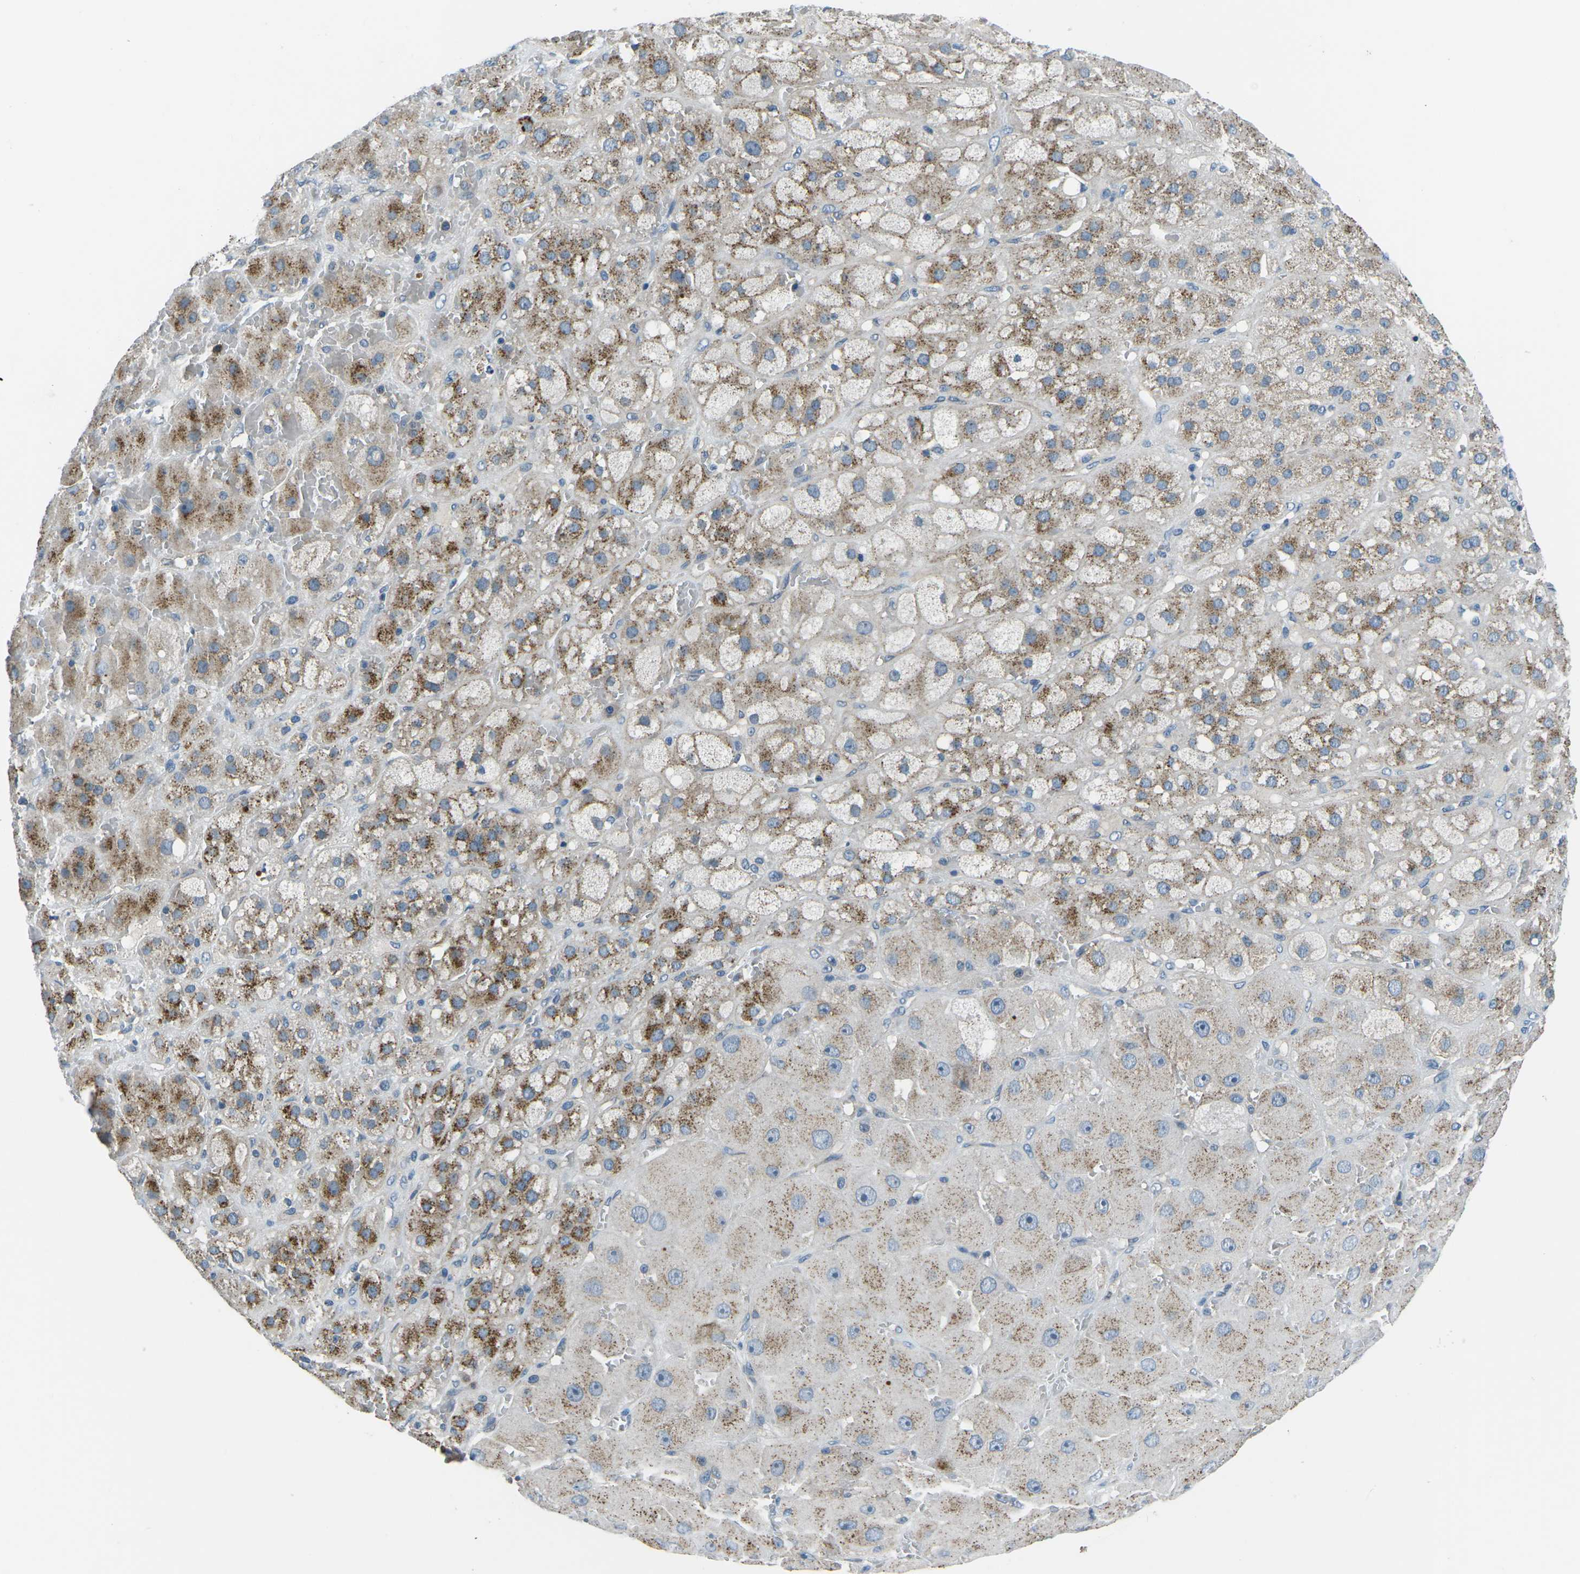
{"staining": {"intensity": "moderate", "quantity": "<25%", "location": "cytoplasmic/membranous"}, "tissue": "adrenal gland", "cell_type": "Glandular cells", "image_type": "normal", "snomed": [{"axis": "morphology", "description": "Normal tissue, NOS"}, {"axis": "topography", "description": "Adrenal gland"}], "caption": "The photomicrograph displays a brown stain indicating the presence of a protein in the cytoplasmic/membranous of glandular cells in adrenal gland.", "gene": "CD1D", "patient": {"sex": "female", "age": 47}}